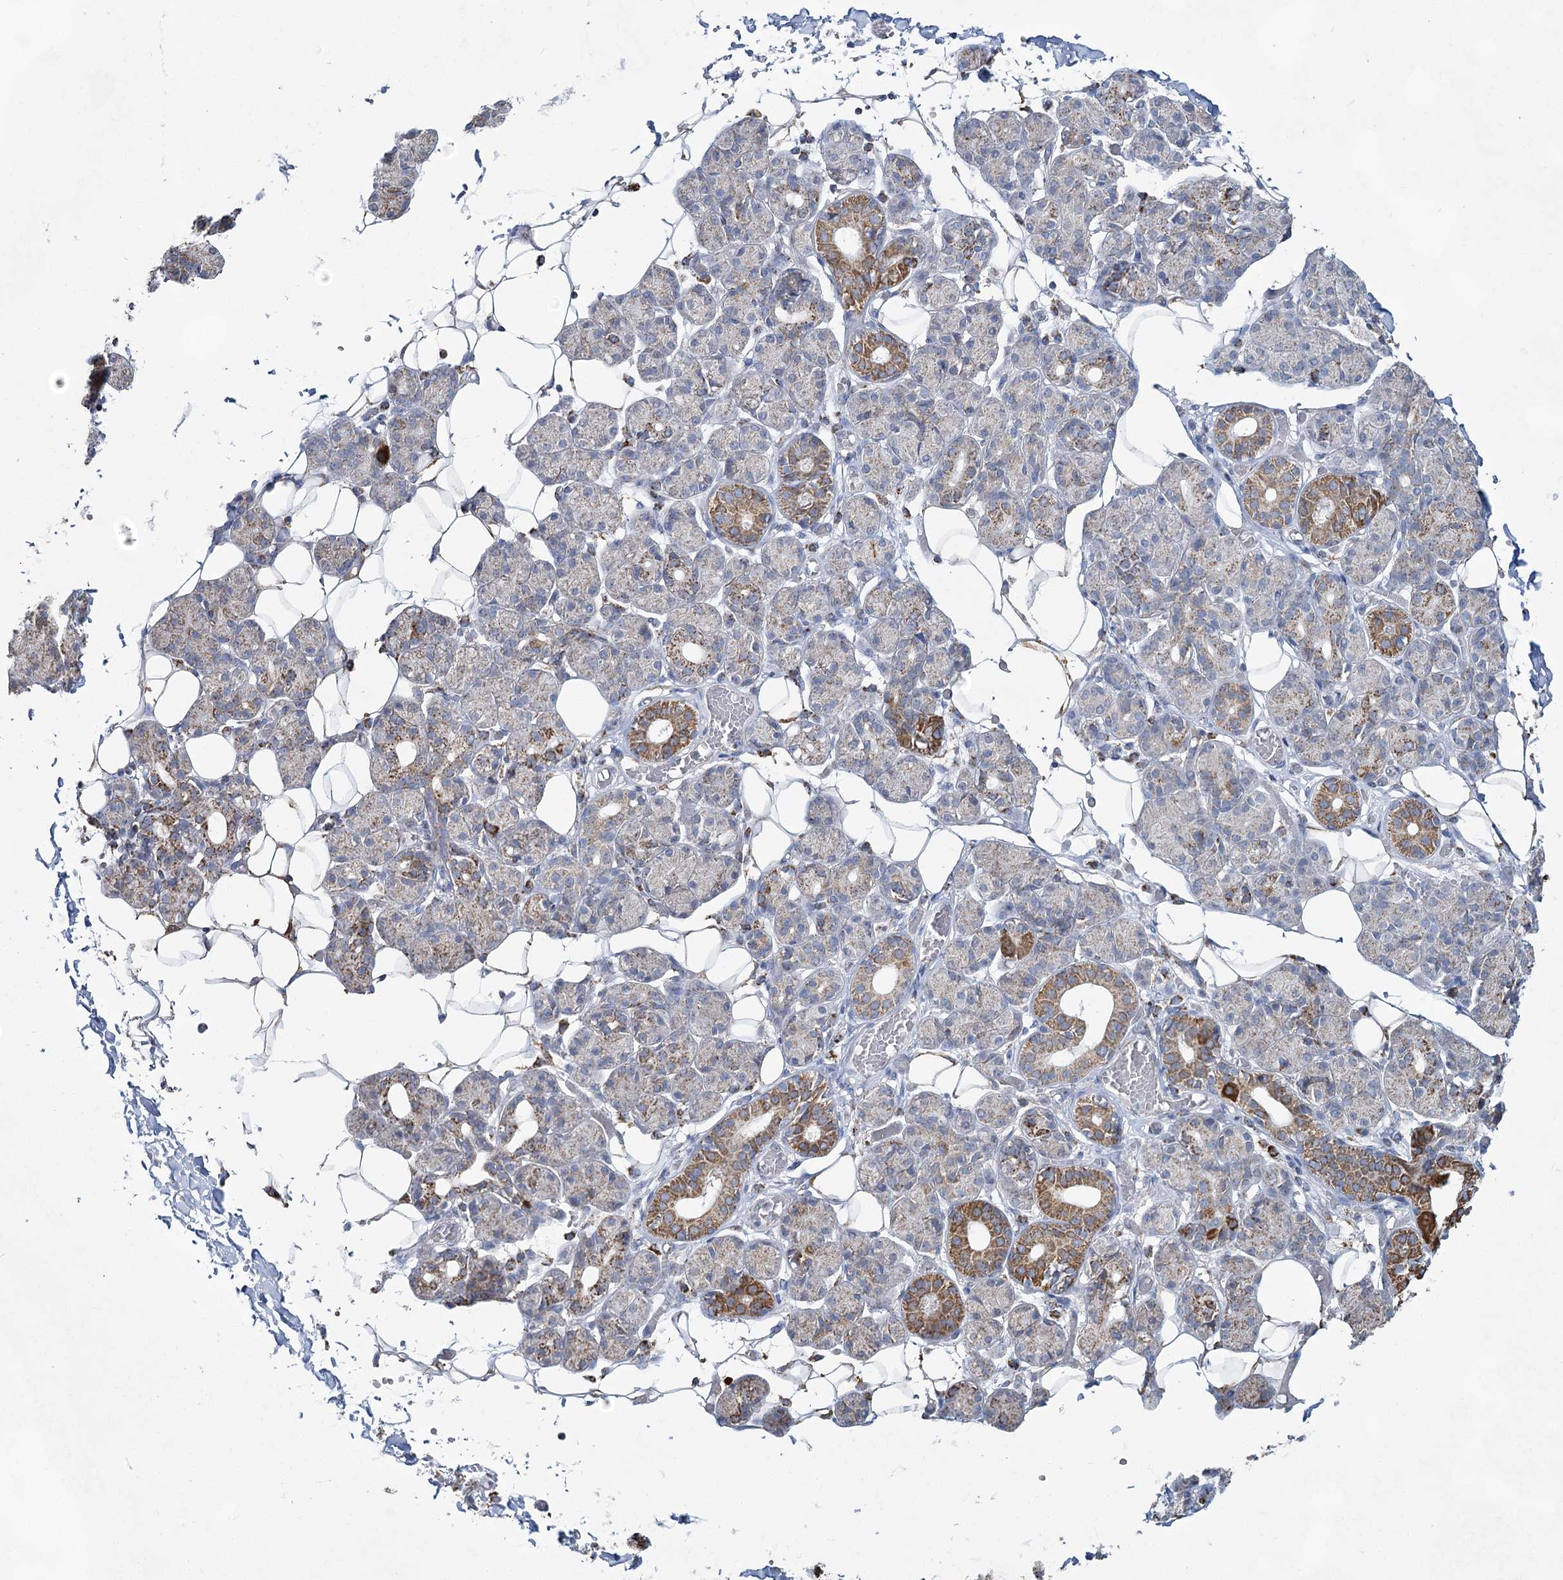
{"staining": {"intensity": "moderate", "quantity": "25%-75%", "location": "cytoplasmic/membranous"}, "tissue": "salivary gland", "cell_type": "Glandular cells", "image_type": "normal", "snomed": [{"axis": "morphology", "description": "Normal tissue, NOS"}, {"axis": "topography", "description": "Salivary gland"}], "caption": "Moderate cytoplasmic/membranous staining is seen in about 25%-75% of glandular cells in unremarkable salivary gland. (brown staining indicates protein expression, while blue staining denotes nuclei).", "gene": "CWF19L1", "patient": {"sex": "male", "age": 63}}